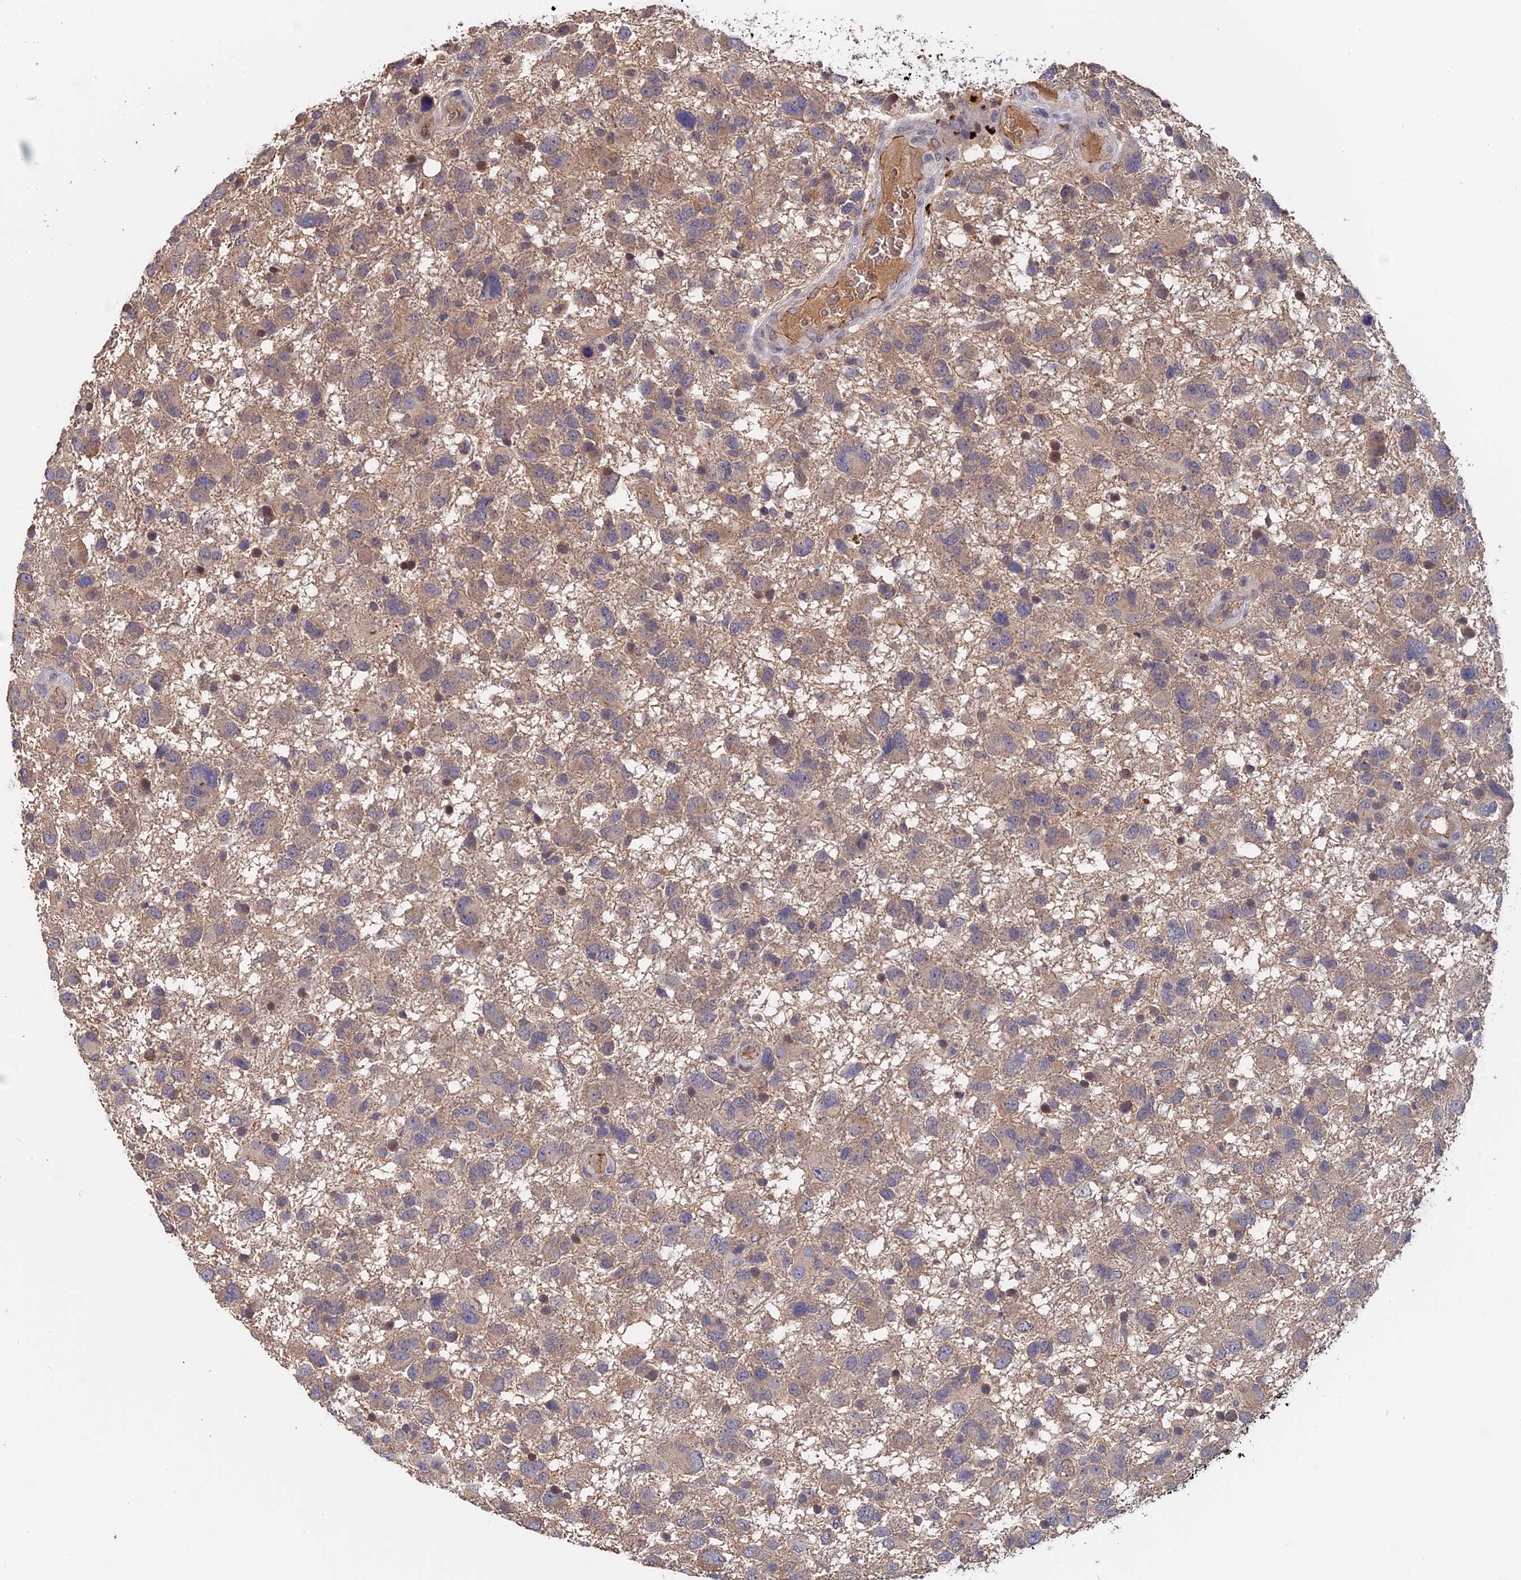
{"staining": {"intensity": "weak", "quantity": "<25%", "location": "cytoplasmic/membranous"}, "tissue": "glioma", "cell_type": "Tumor cells", "image_type": "cancer", "snomed": [{"axis": "morphology", "description": "Glioma, malignant, High grade"}, {"axis": "topography", "description": "Brain"}], "caption": "High magnification brightfield microscopy of malignant glioma (high-grade) stained with DAB (3,3'-diaminobenzidine) (brown) and counterstained with hematoxylin (blue): tumor cells show no significant expression.", "gene": "SLC33A1", "patient": {"sex": "male", "age": 61}}